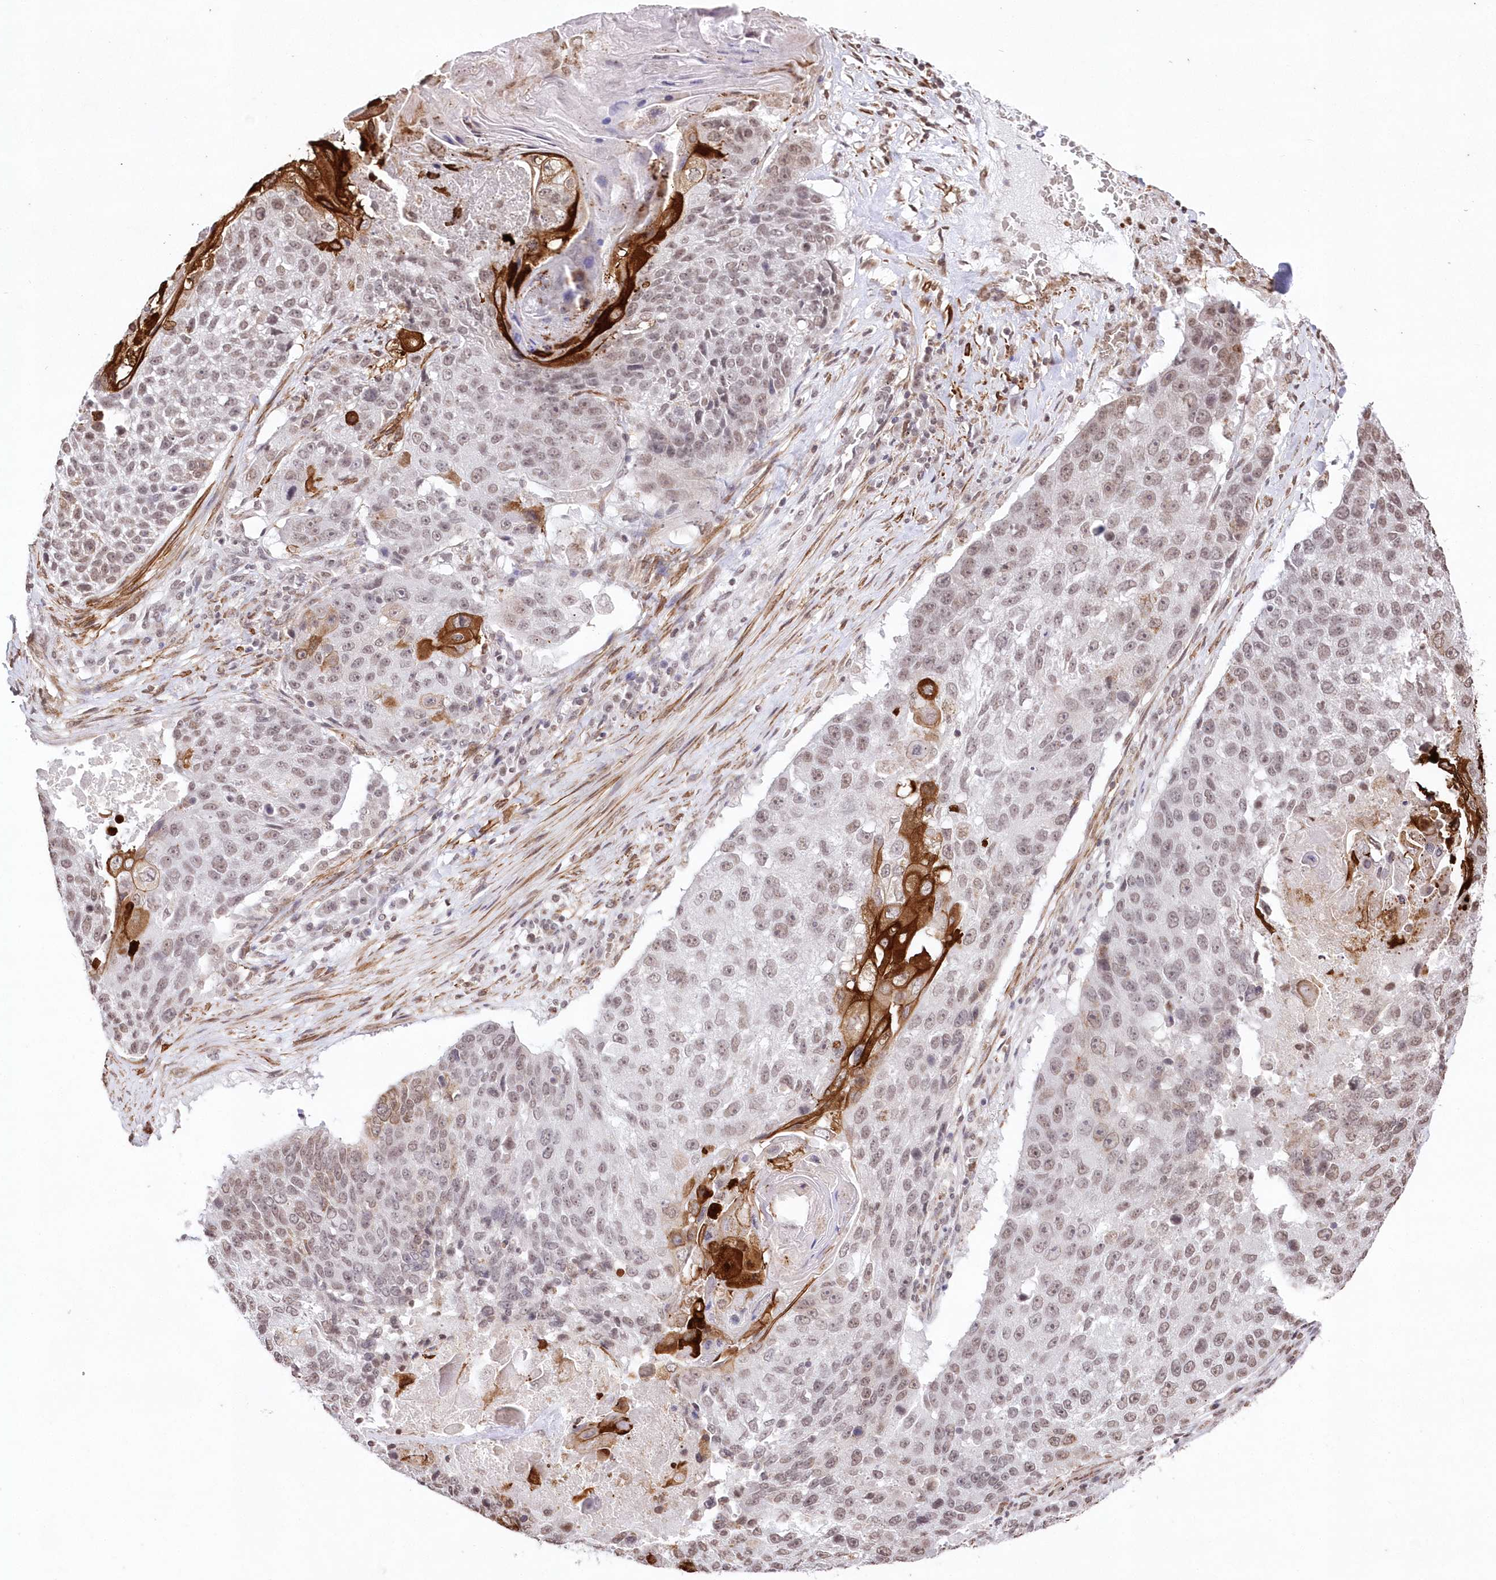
{"staining": {"intensity": "strong", "quantity": "<25%", "location": "cytoplasmic/membranous,nuclear"}, "tissue": "lung cancer", "cell_type": "Tumor cells", "image_type": "cancer", "snomed": [{"axis": "morphology", "description": "Squamous cell carcinoma, NOS"}, {"axis": "topography", "description": "Lung"}], "caption": "Immunohistochemistry (IHC) image of squamous cell carcinoma (lung) stained for a protein (brown), which displays medium levels of strong cytoplasmic/membranous and nuclear staining in about <25% of tumor cells.", "gene": "RBM27", "patient": {"sex": "male", "age": 61}}